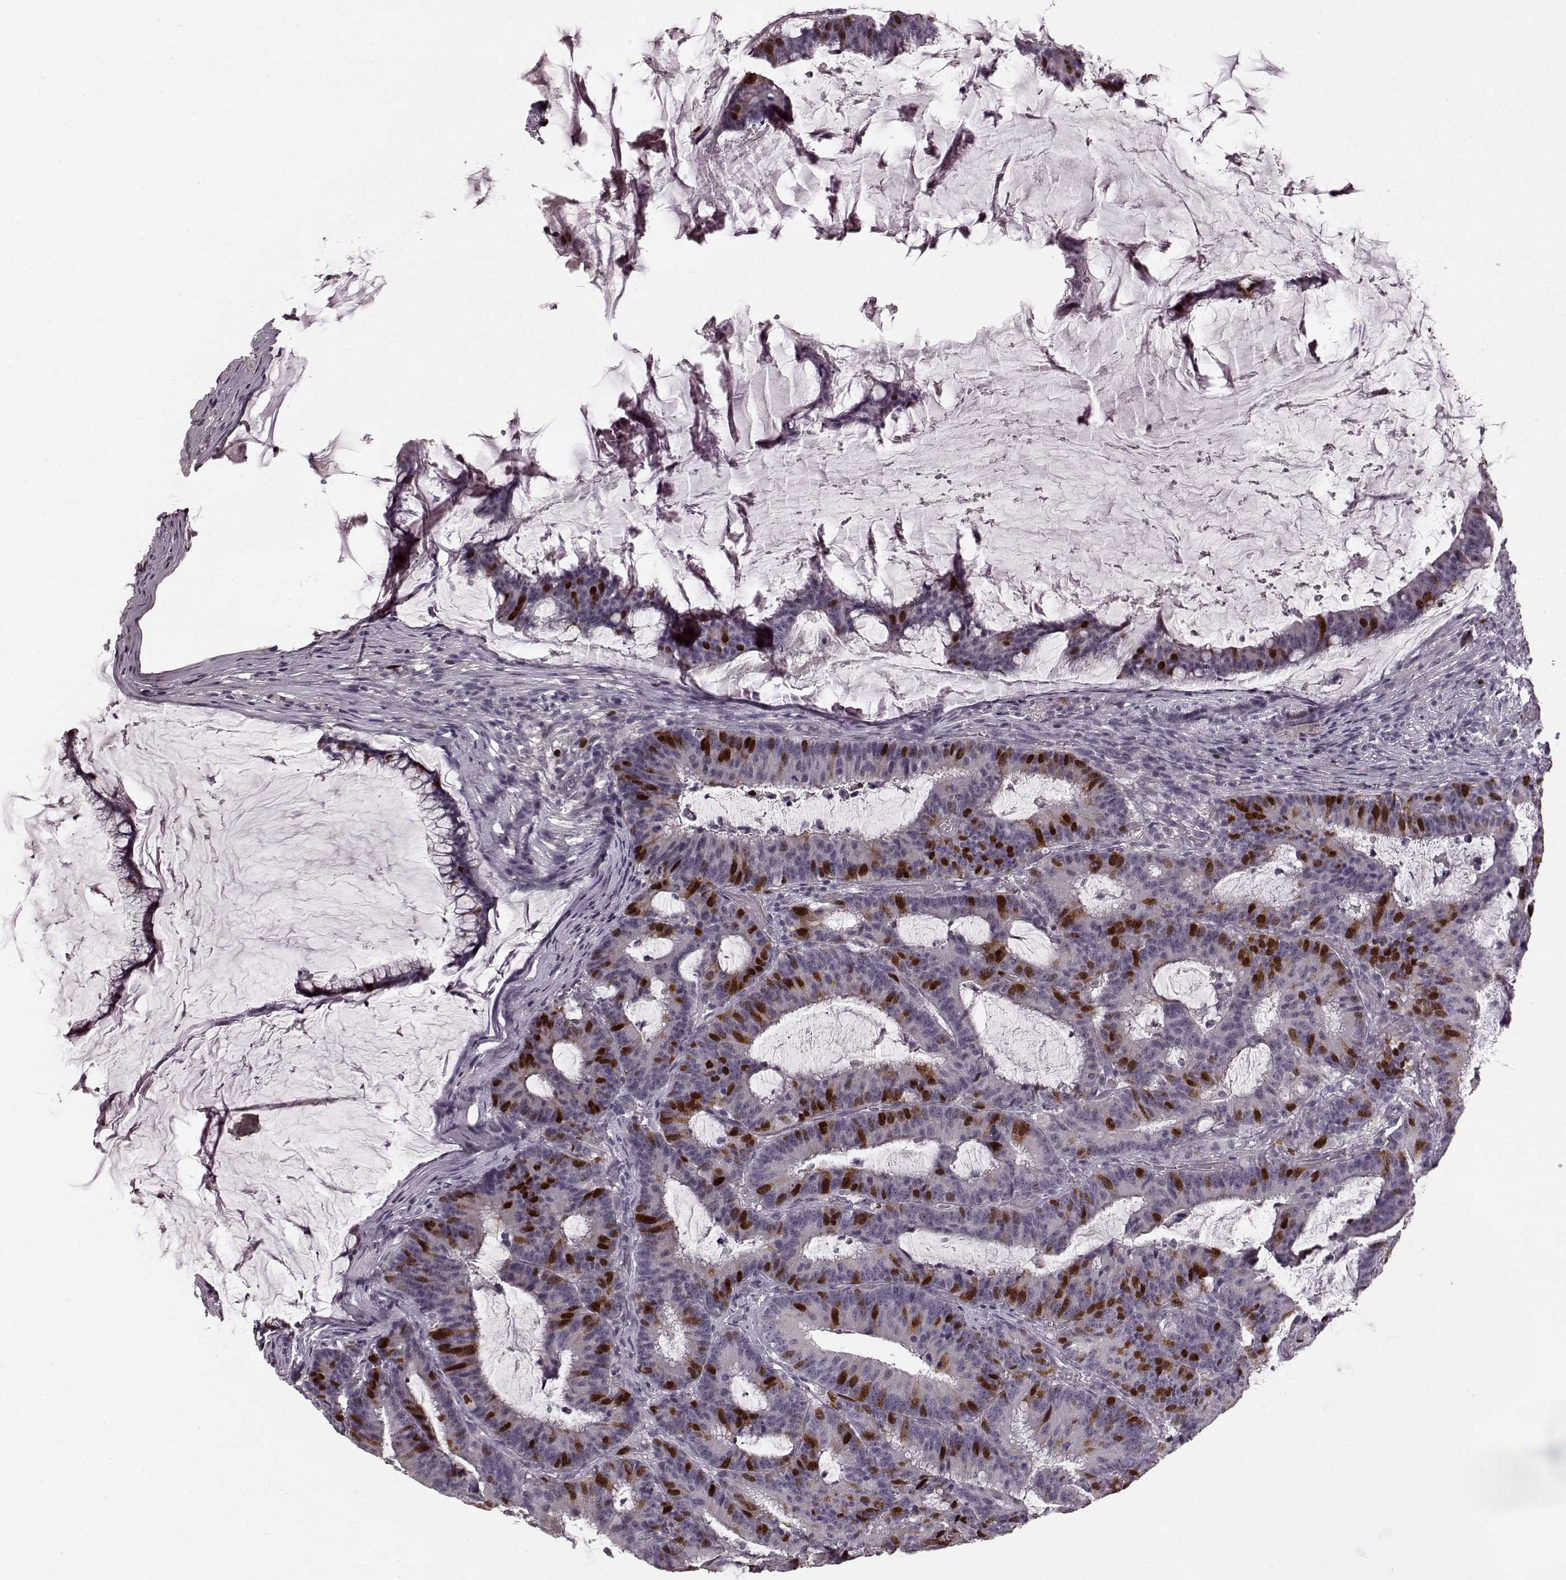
{"staining": {"intensity": "strong", "quantity": "25%-75%", "location": "nuclear"}, "tissue": "colorectal cancer", "cell_type": "Tumor cells", "image_type": "cancer", "snomed": [{"axis": "morphology", "description": "Adenocarcinoma, NOS"}, {"axis": "topography", "description": "Colon"}], "caption": "IHC (DAB) staining of human colorectal cancer (adenocarcinoma) displays strong nuclear protein expression in approximately 25%-75% of tumor cells.", "gene": "CCNA2", "patient": {"sex": "female", "age": 78}}